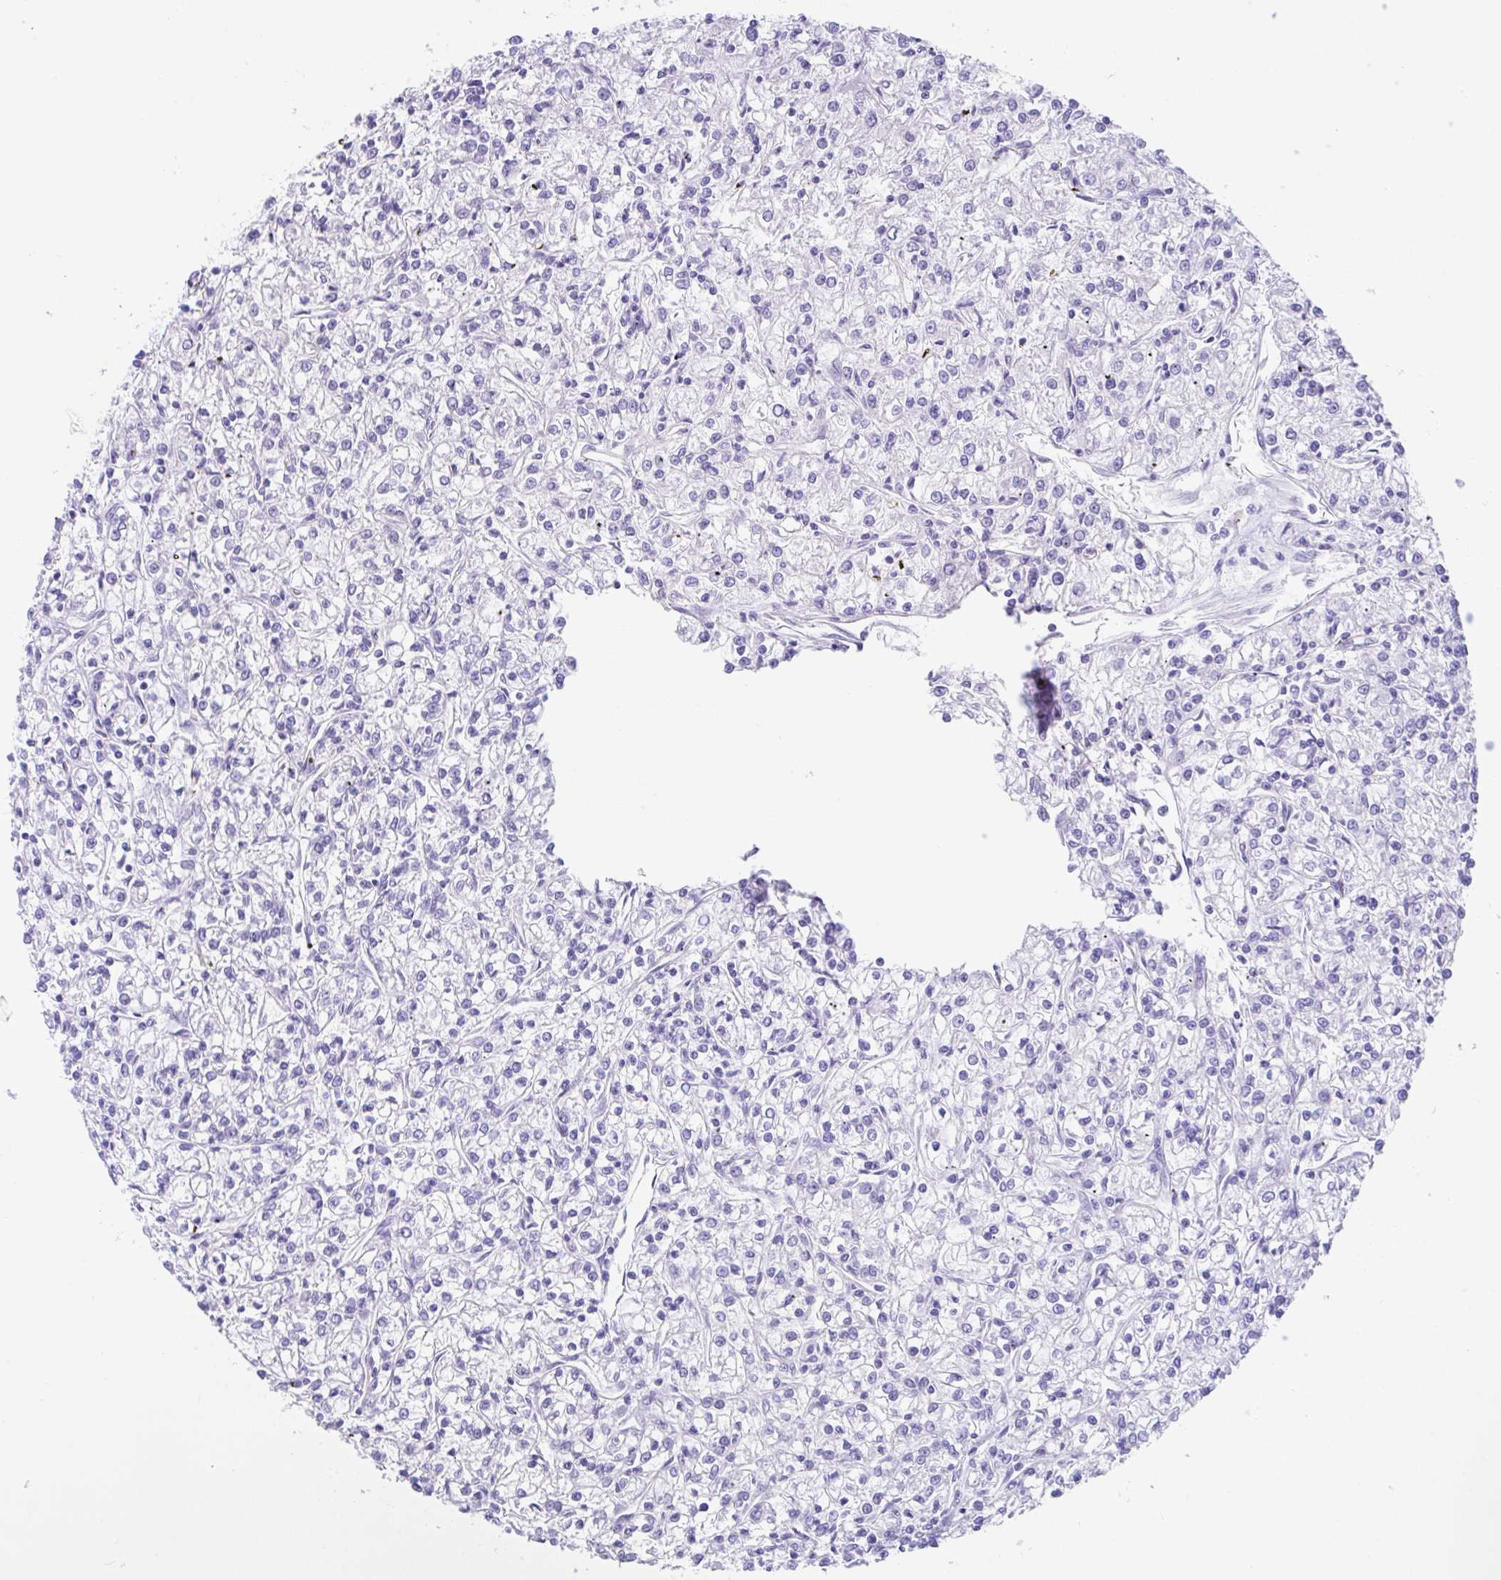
{"staining": {"intensity": "negative", "quantity": "none", "location": "none"}, "tissue": "renal cancer", "cell_type": "Tumor cells", "image_type": "cancer", "snomed": [{"axis": "morphology", "description": "Adenocarcinoma, NOS"}, {"axis": "topography", "description": "Kidney"}], "caption": "Human adenocarcinoma (renal) stained for a protein using immunohistochemistry displays no expression in tumor cells.", "gene": "FAM107A", "patient": {"sex": "female", "age": 59}}